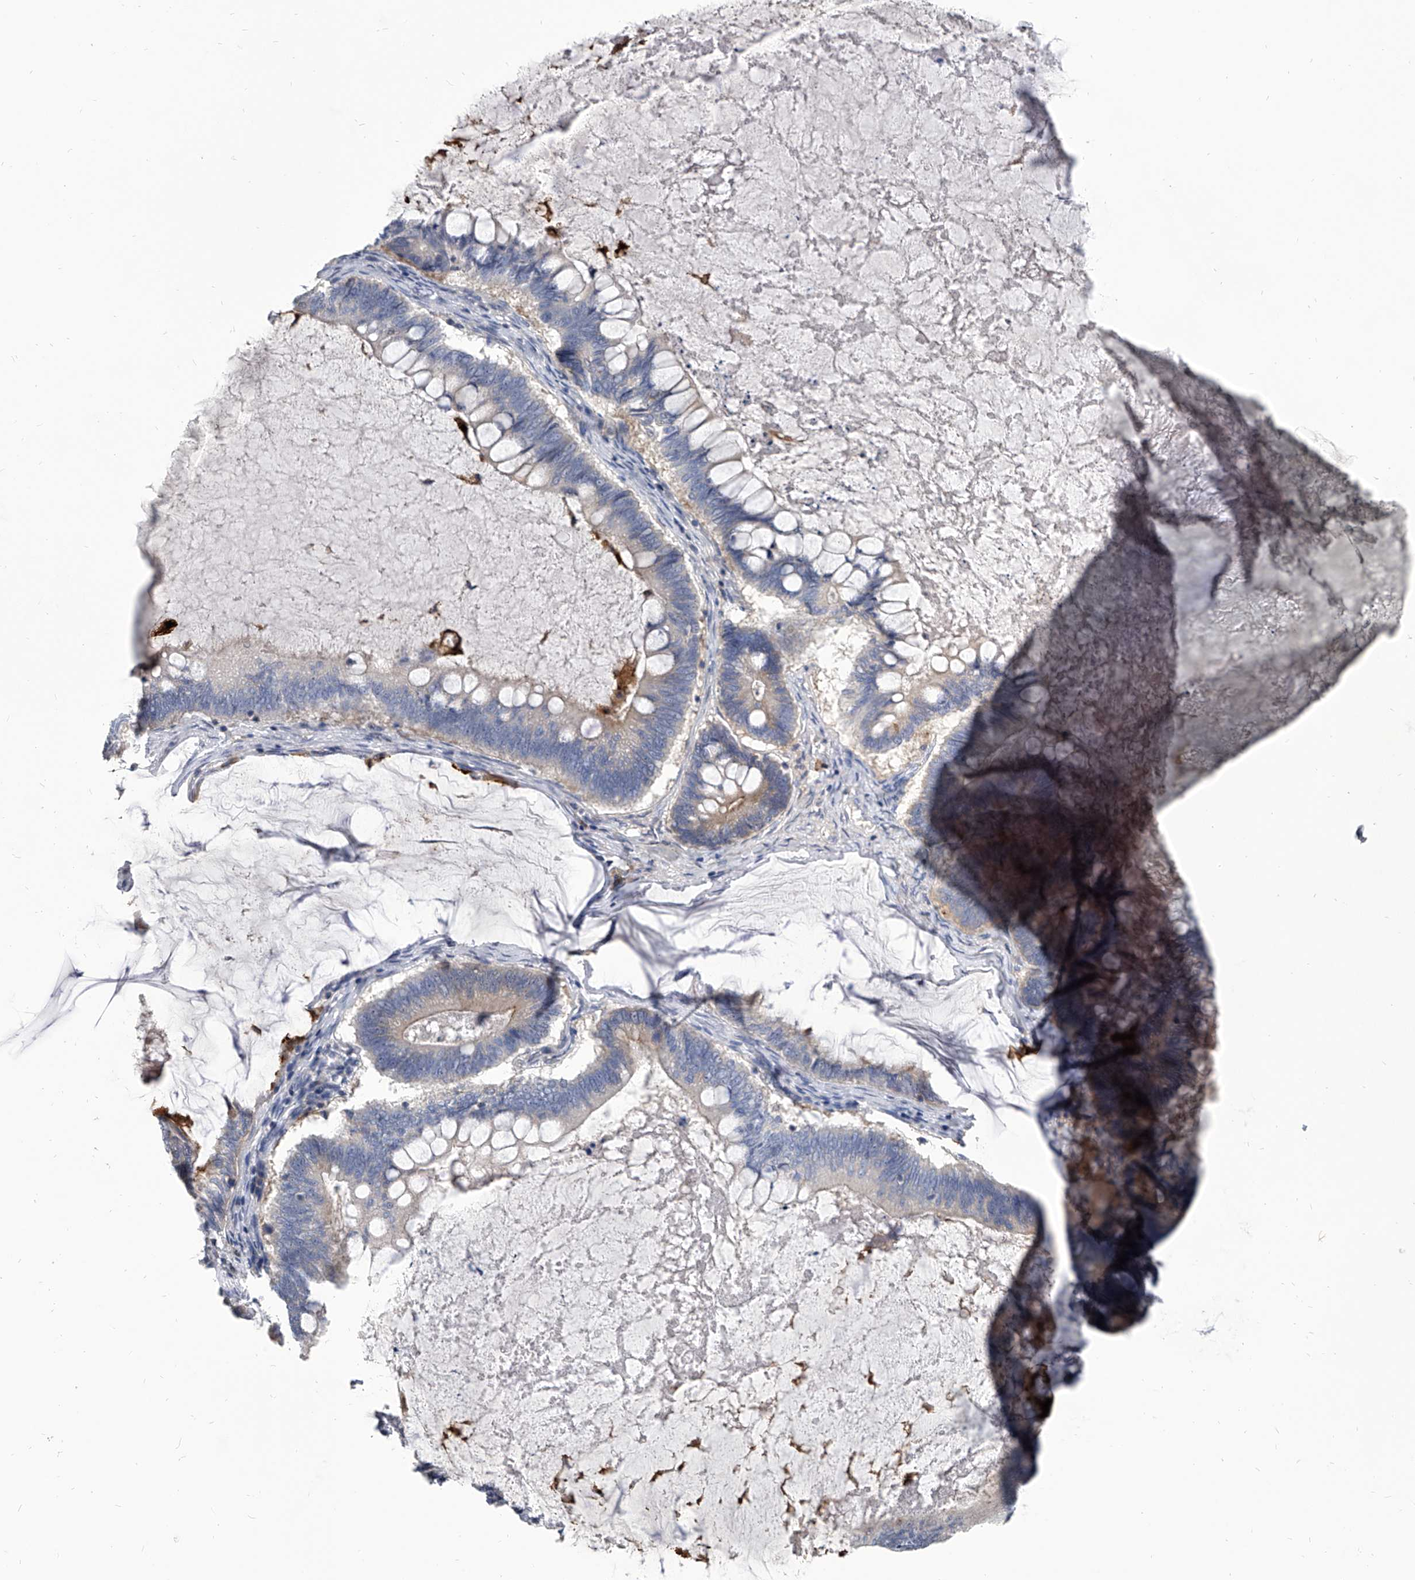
{"staining": {"intensity": "negative", "quantity": "none", "location": "none"}, "tissue": "ovarian cancer", "cell_type": "Tumor cells", "image_type": "cancer", "snomed": [{"axis": "morphology", "description": "Cystadenocarcinoma, mucinous, NOS"}, {"axis": "topography", "description": "Ovary"}], "caption": "A photomicrograph of ovarian mucinous cystadenocarcinoma stained for a protein exhibits no brown staining in tumor cells. (Brightfield microscopy of DAB immunohistochemistry at high magnification).", "gene": "SPP1", "patient": {"sex": "female", "age": 61}}